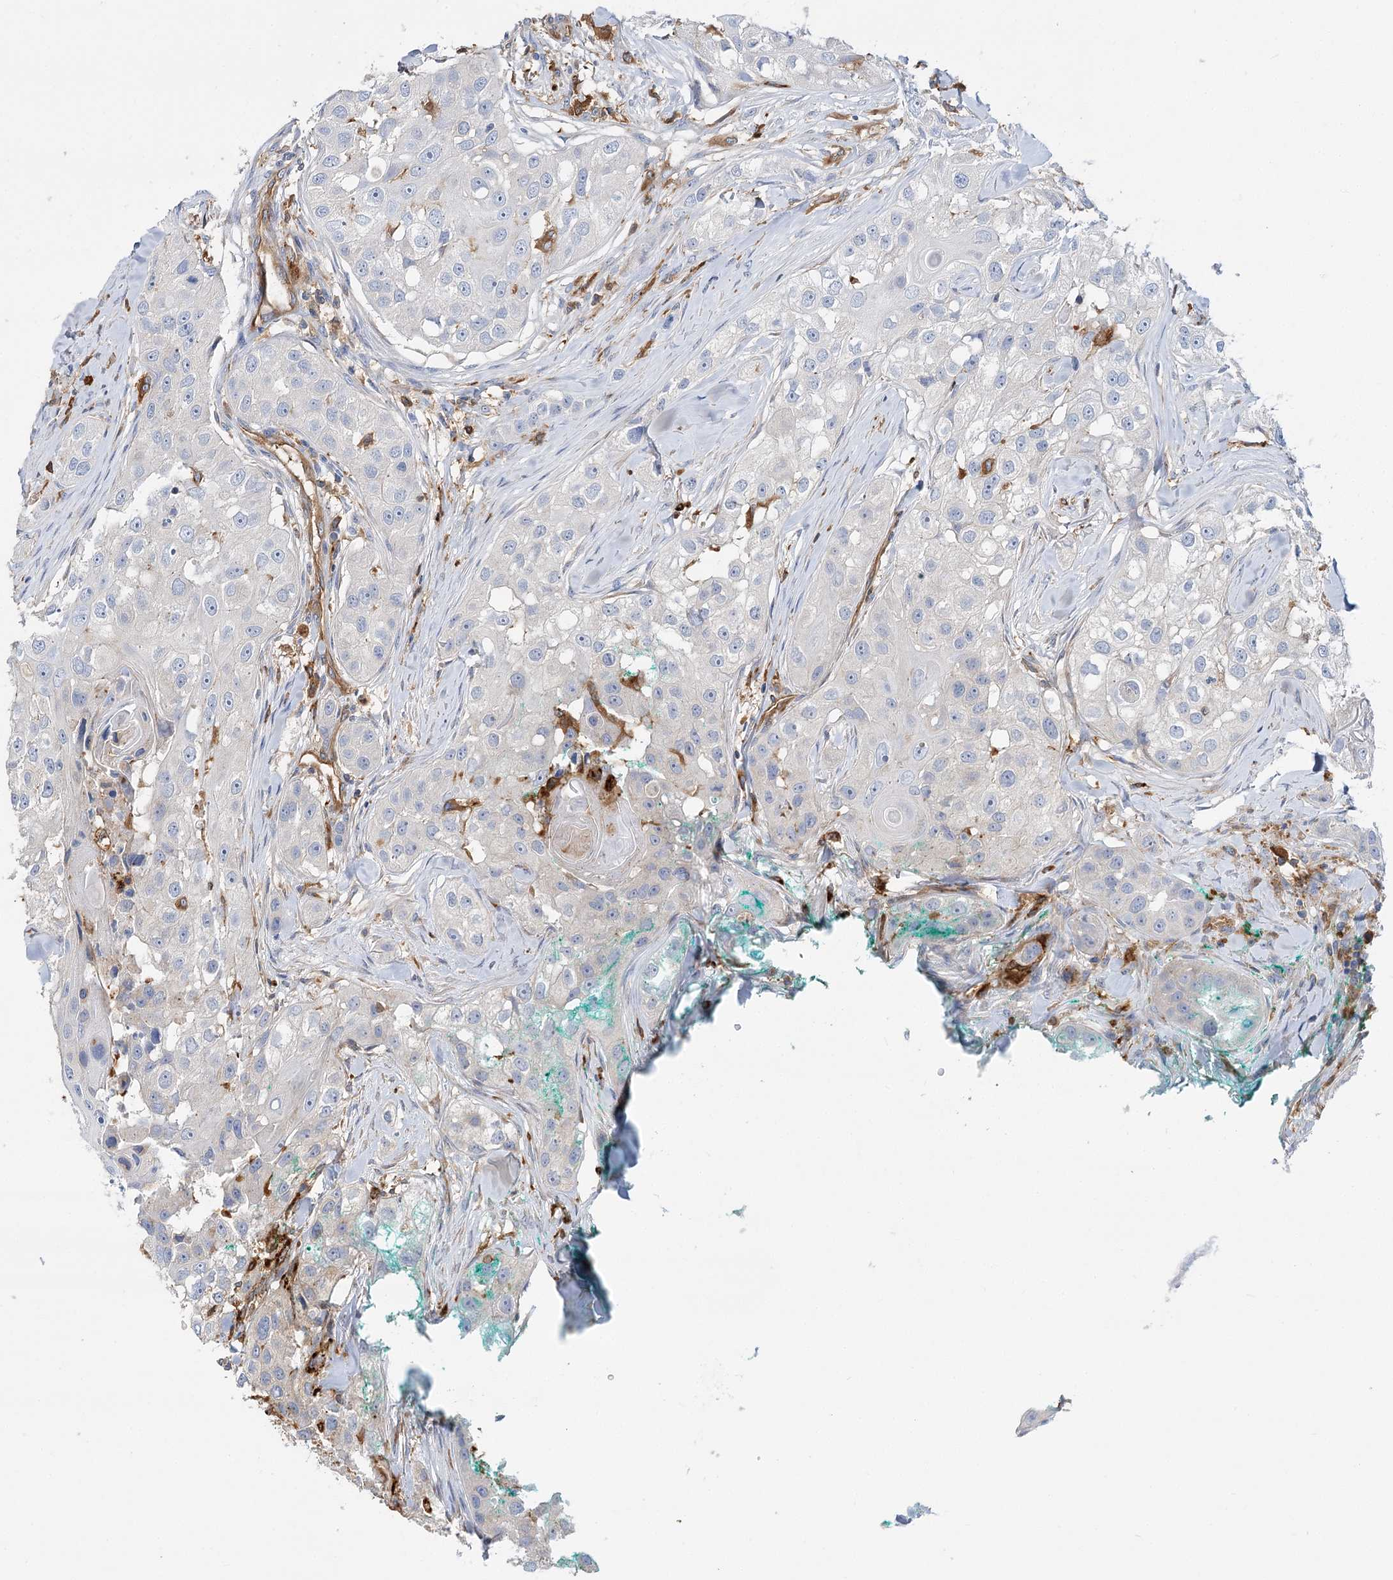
{"staining": {"intensity": "negative", "quantity": "none", "location": "none"}, "tissue": "head and neck cancer", "cell_type": "Tumor cells", "image_type": "cancer", "snomed": [{"axis": "morphology", "description": "Normal tissue, NOS"}, {"axis": "morphology", "description": "Squamous cell carcinoma, NOS"}, {"axis": "topography", "description": "Skeletal muscle"}, {"axis": "topography", "description": "Head-Neck"}], "caption": "IHC of head and neck cancer (squamous cell carcinoma) exhibits no staining in tumor cells. (Stains: DAB immunohistochemistry (IHC) with hematoxylin counter stain, Microscopy: brightfield microscopy at high magnification).", "gene": "GUSB", "patient": {"sex": "male", "age": 51}}